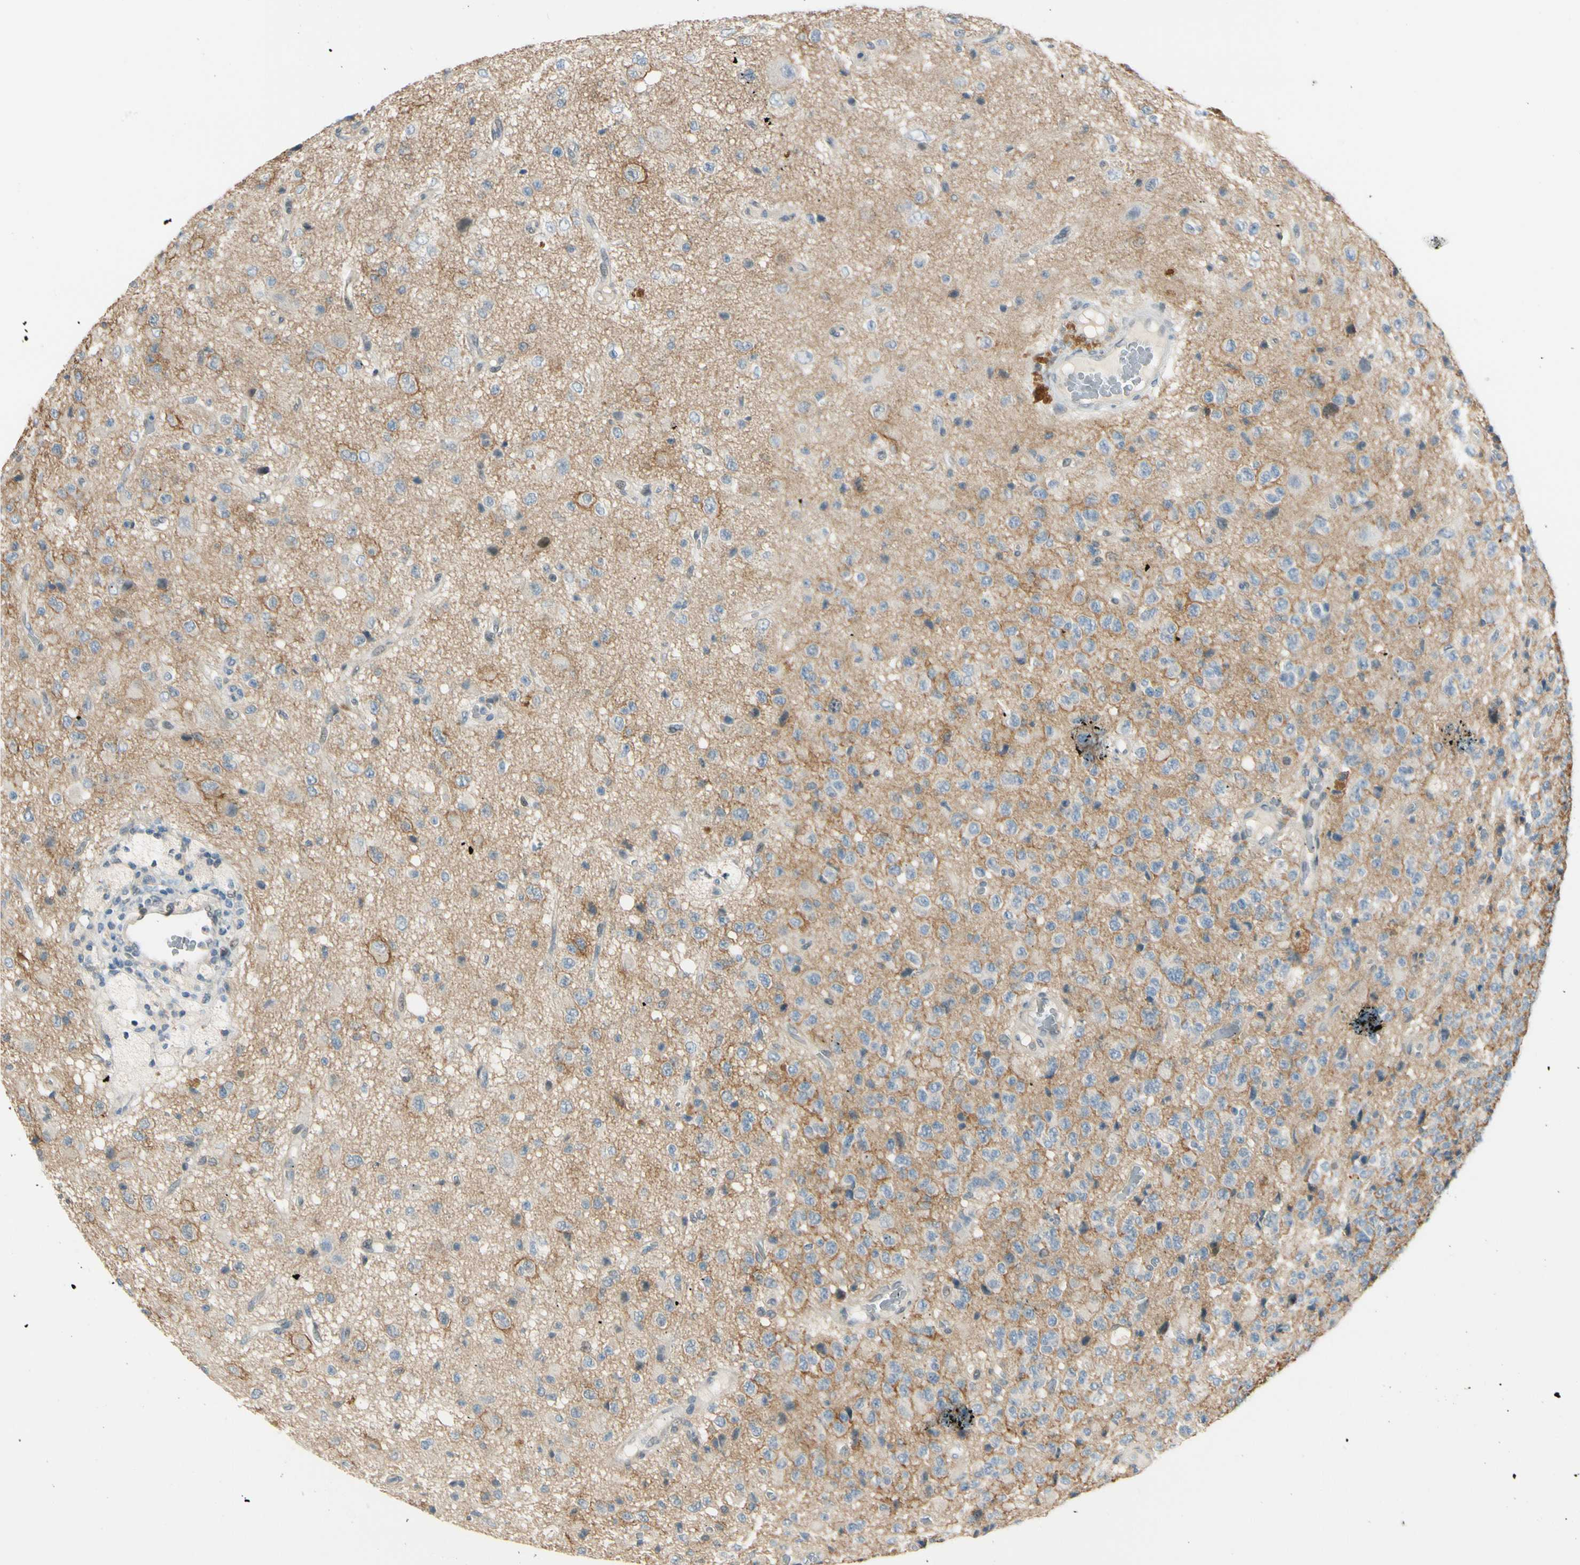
{"staining": {"intensity": "negative", "quantity": "none", "location": "none"}, "tissue": "glioma", "cell_type": "Tumor cells", "image_type": "cancer", "snomed": [{"axis": "morphology", "description": "Glioma, malignant, High grade"}, {"axis": "topography", "description": "pancreas cauda"}], "caption": "Micrograph shows no significant protein positivity in tumor cells of high-grade glioma (malignant).", "gene": "PTTG1", "patient": {"sex": "male", "age": 60}}